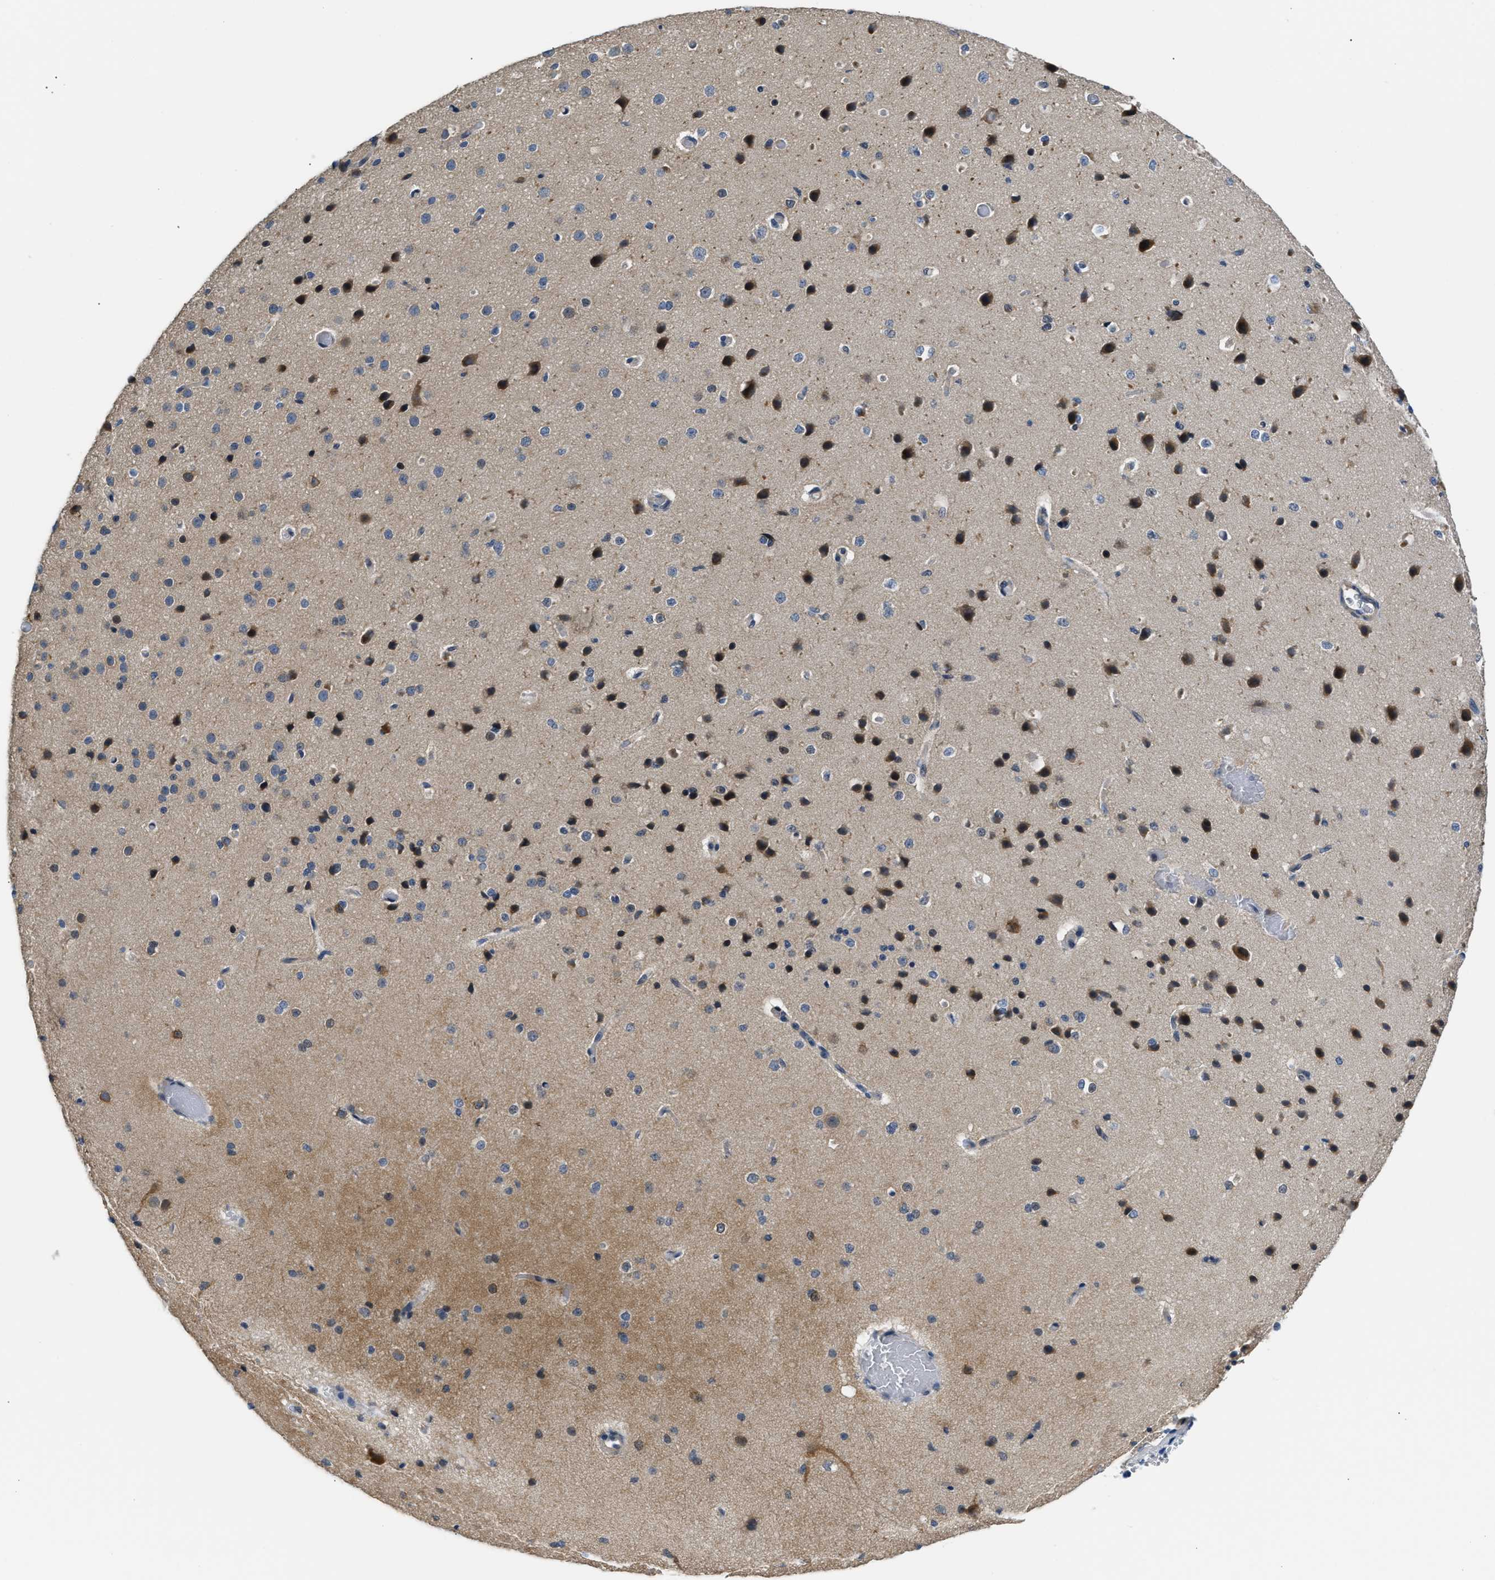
{"staining": {"intensity": "negative", "quantity": "none", "location": "none"}, "tissue": "cerebral cortex", "cell_type": "Endothelial cells", "image_type": "normal", "snomed": [{"axis": "morphology", "description": "Normal tissue, NOS"}, {"axis": "morphology", "description": "Developmental malformation"}, {"axis": "topography", "description": "Cerebral cortex"}], "caption": "Histopathology image shows no protein expression in endothelial cells of normal cerebral cortex. (Immunohistochemistry (ihc), brightfield microscopy, high magnification).", "gene": "CLGN", "patient": {"sex": "female", "age": 30}}